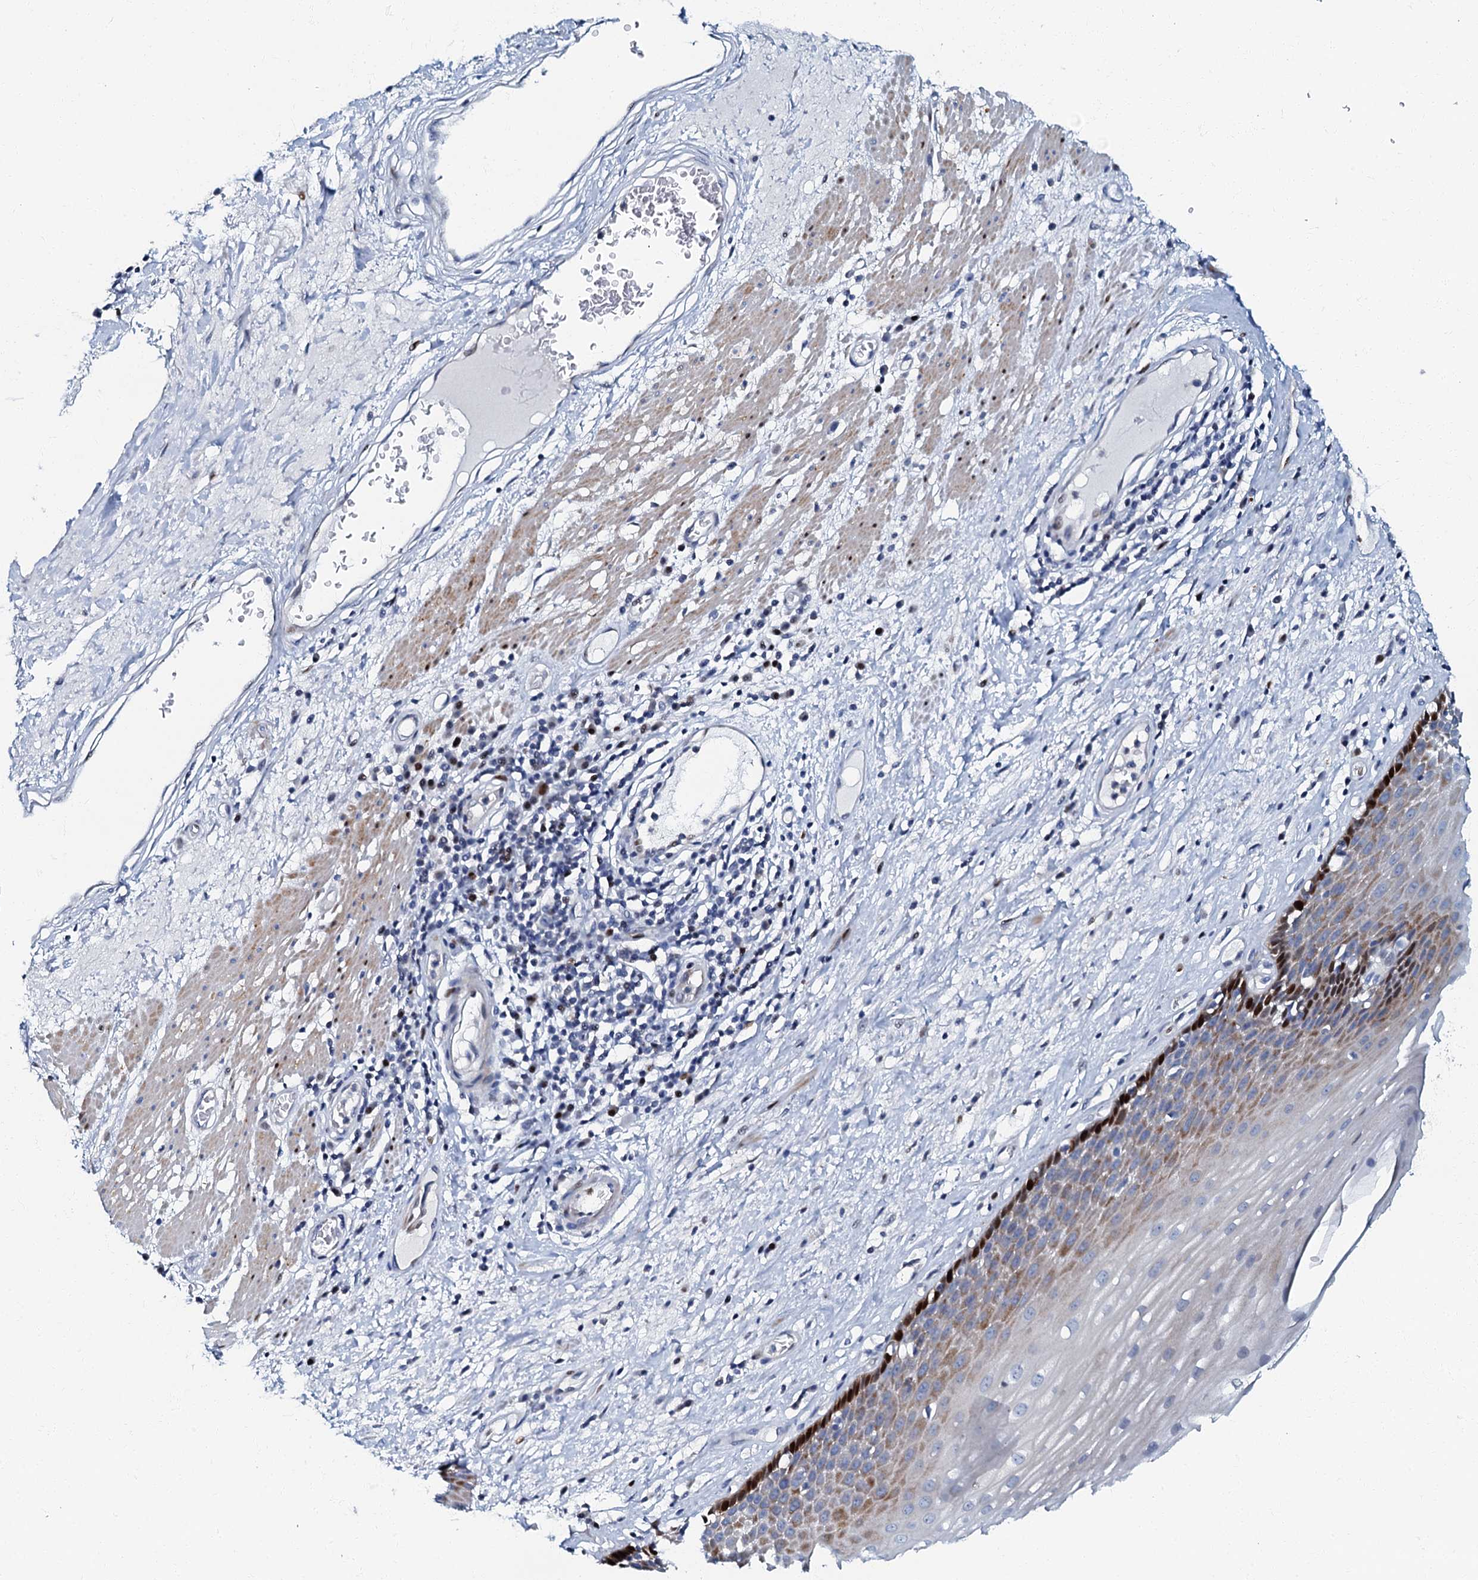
{"staining": {"intensity": "strong", "quantity": "<25%", "location": "cytoplasmic/membranous,nuclear"}, "tissue": "esophagus", "cell_type": "Squamous epithelial cells", "image_type": "normal", "snomed": [{"axis": "morphology", "description": "Normal tissue, NOS"}, {"axis": "topography", "description": "Esophagus"}], "caption": "A photomicrograph of human esophagus stained for a protein displays strong cytoplasmic/membranous,nuclear brown staining in squamous epithelial cells. The staining was performed using DAB, with brown indicating positive protein expression. Nuclei are stained blue with hematoxylin.", "gene": "MFSD5", "patient": {"sex": "male", "age": 62}}